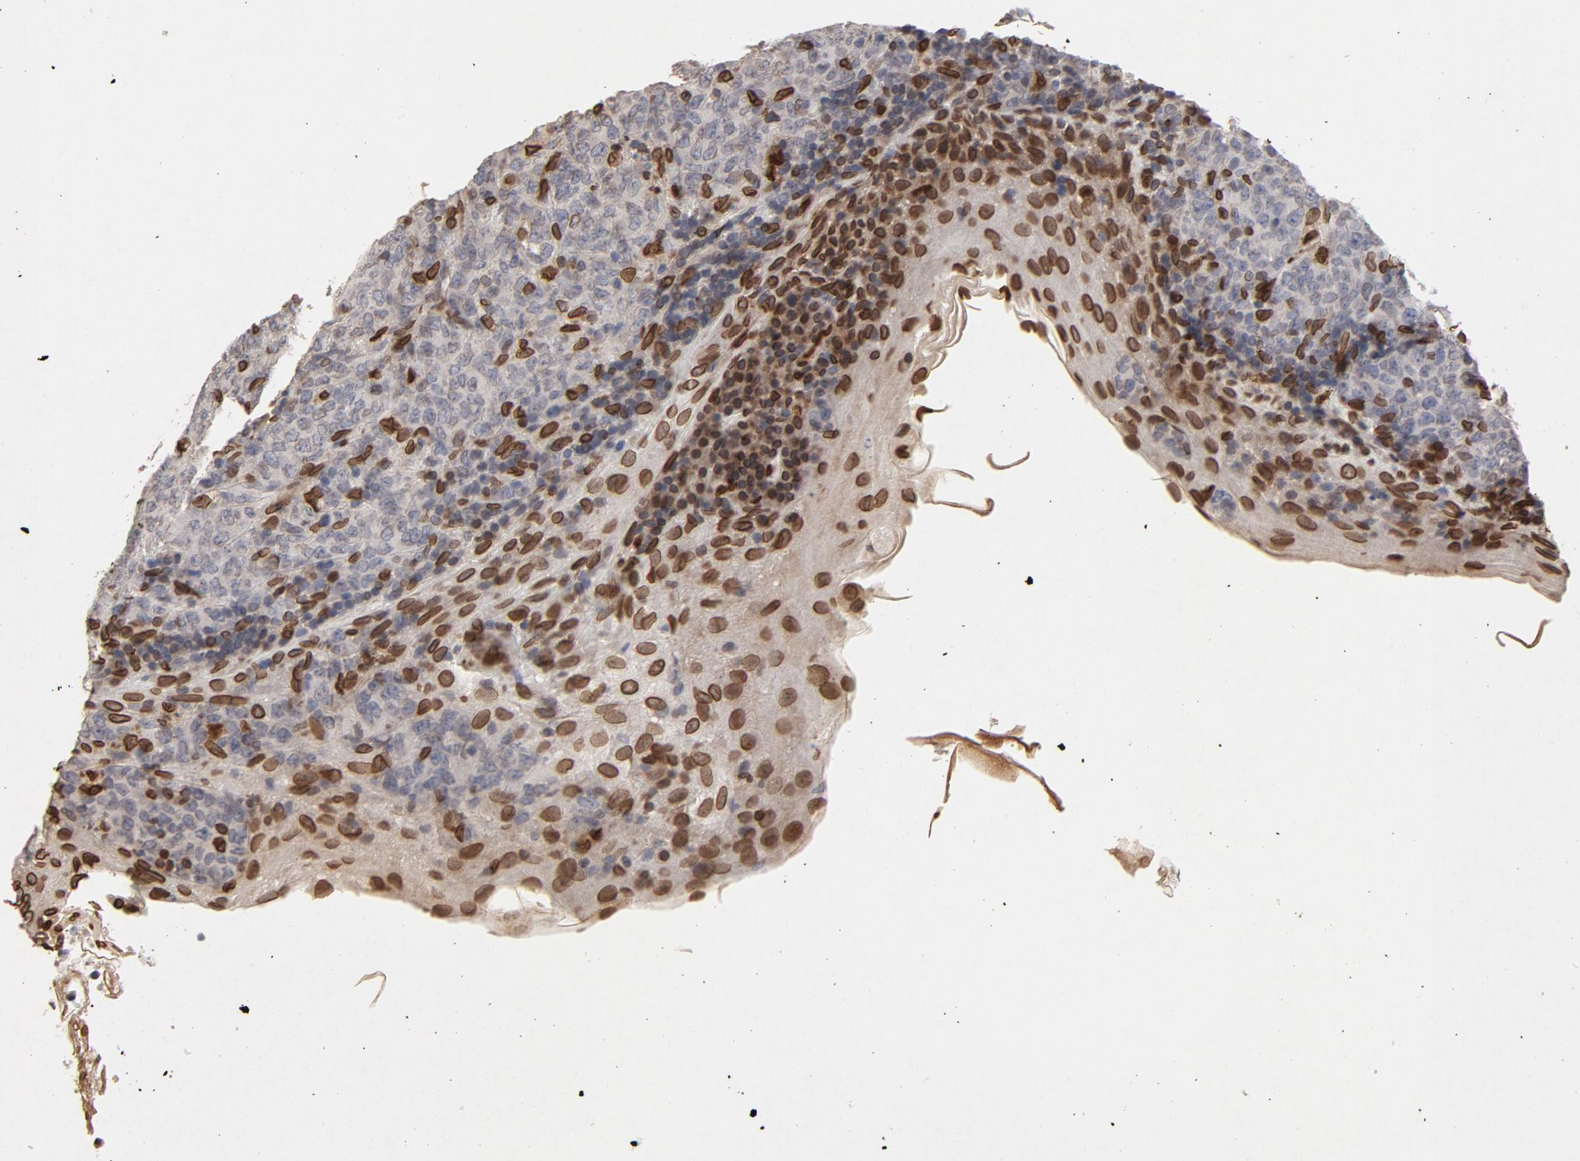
{"staining": {"intensity": "strong", "quantity": "<25%", "location": "cytoplasmic/membranous,nuclear"}, "tissue": "lymphoma", "cell_type": "Tumor cells", "image_type": "cancer", "snomed": [{"axis": "morphology", "description": "Malignant lymphoma, non-Hodgkin's type, High grade"}, {"axis": "topography", "description": "Tonsil"}], "caption": "Immunohistochemistry (IHC) histopathology image of neoplastic tissue: human lymphoma stained using immunohistochemistry displays medium levels of strong protein expression localized specifically in the cytoplasmic/membranous and nuclear of tumor cells, appearing as a cytoplasmic/membranous and nuclear brown color.", "gene": "LMNA", "patient": {"sex": "female", "age": 36}}